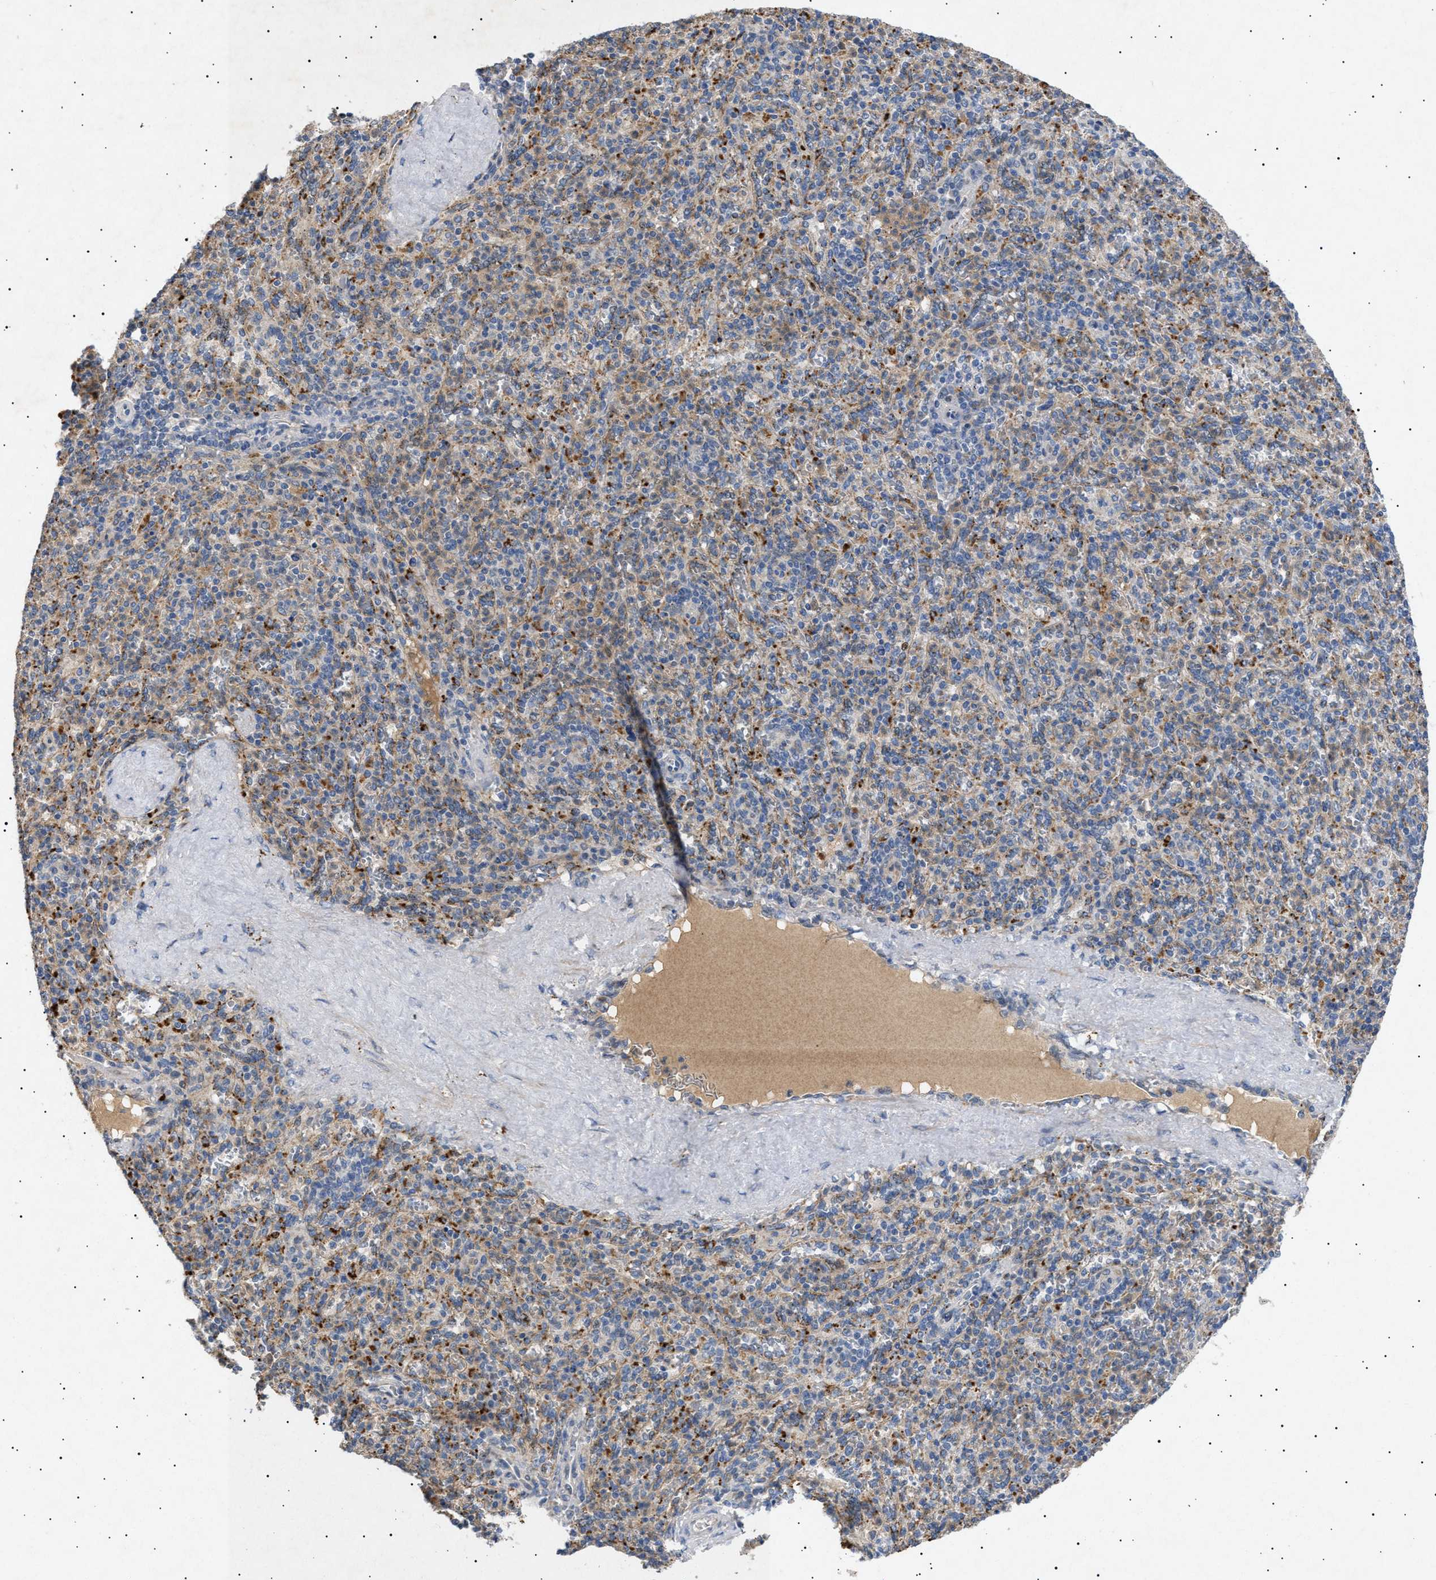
{"staining": {"intensity": "moderate", "quantity": "<25%", "location": "cytoplasmic/membranous"}, "tissue": "spleen", "cell_type": "Cells in red pulp", "image_type": "normal", "snomed": [{"axis": "morphology", "description": "Normal tissue, NOS"}, {"axis": "topography", "description": "Spleen"}], "caption": "Cells in red pulp exhibit low levels of moderate cytoplasmic/membranous staining in about <25% of cells in normal human spleen.", "gene": "SIRT5", "patient": {"sex": "male", "age": 36}}